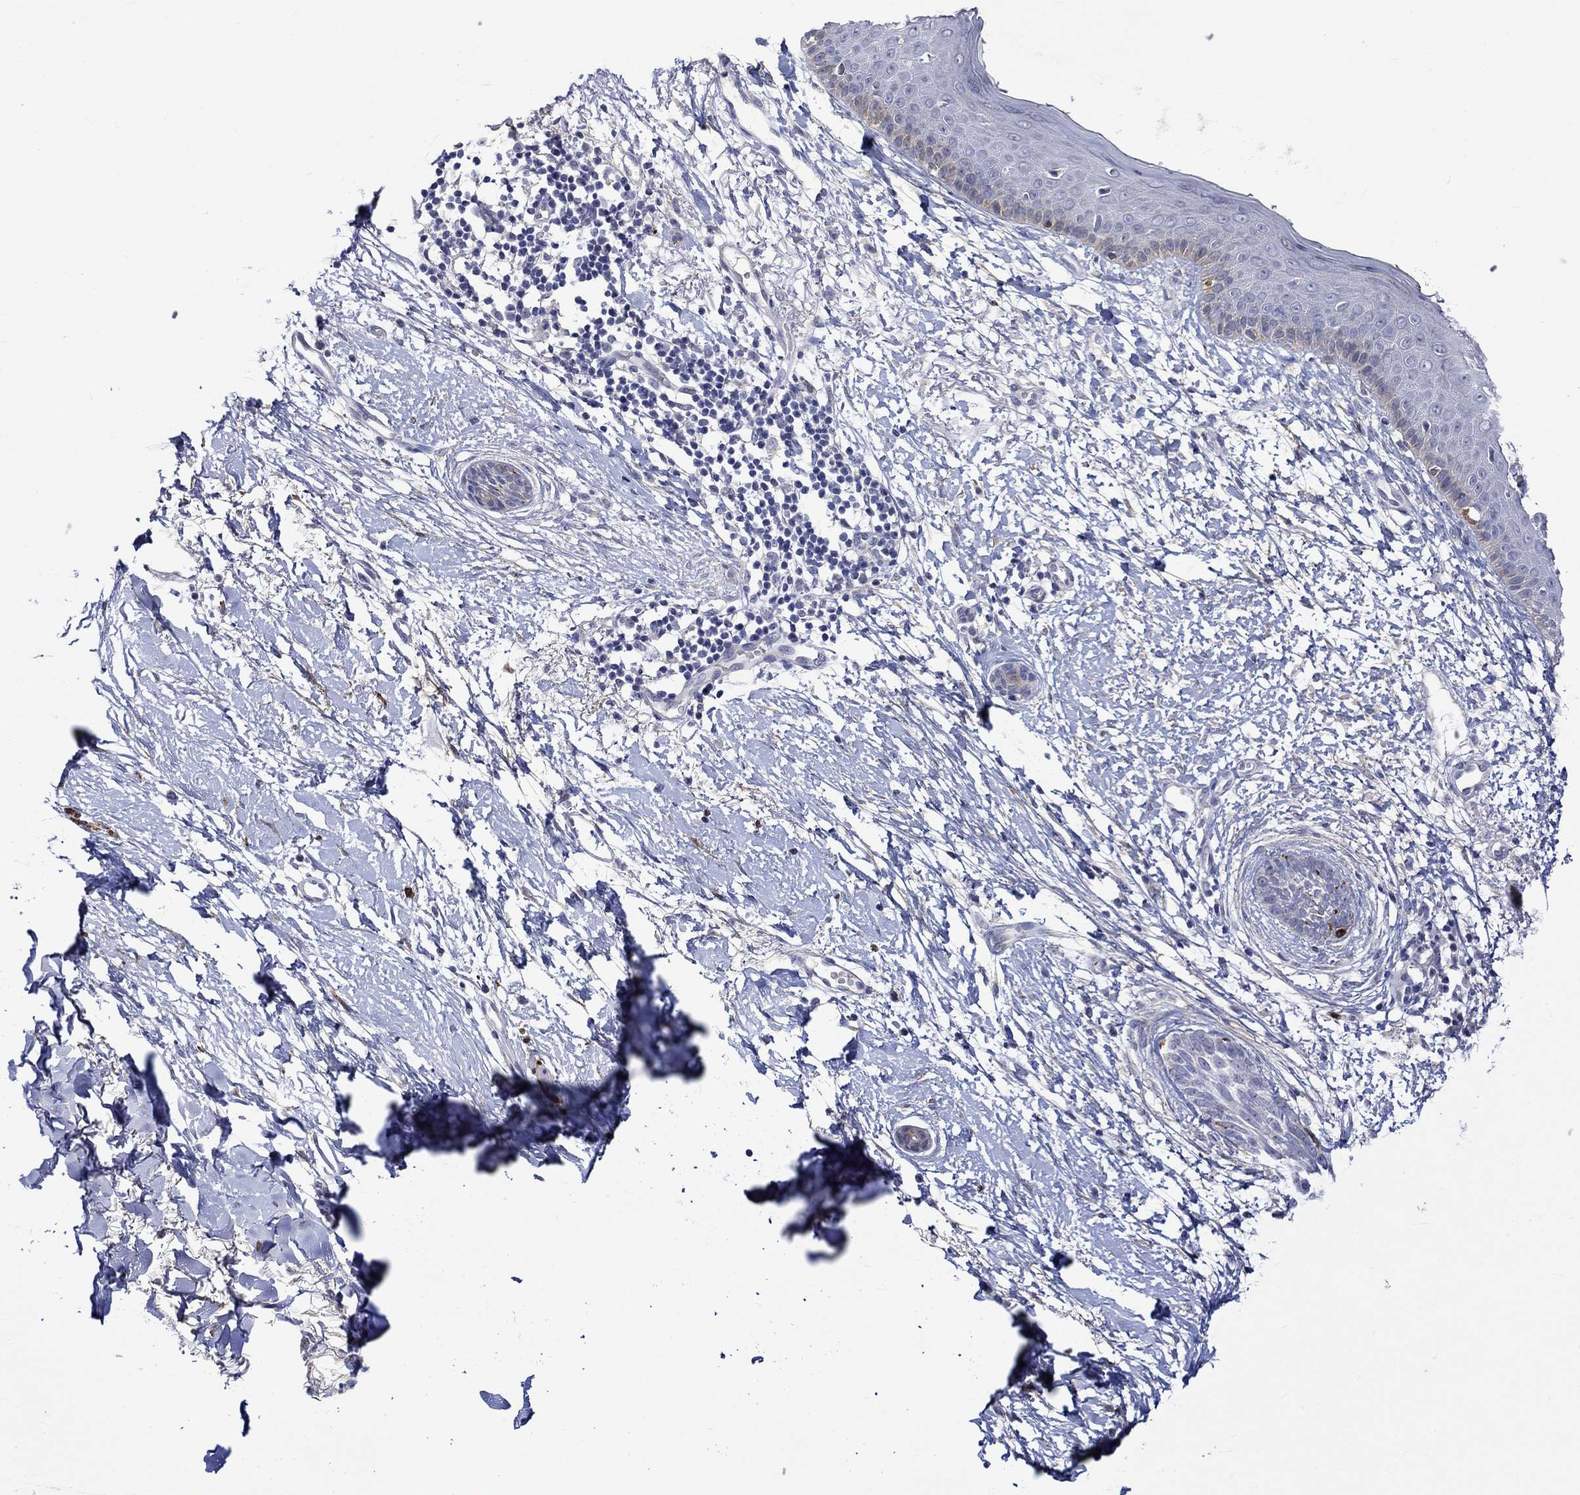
{"staining": {"intensity": "moderate", "quantity": "<25%", "location": "cytoplasmic/membranous"}, "tissue": "skin cancer", "cell_type": "Tumor cells", "image_type": "cancer", "snomed": [{"axis": "morphology", "description": "Normal tissue, NOS"}, {"axis": "morphology", "description": "Basal cell carcinoma"}, {"axis": "topography", "description": "Skin"}], "caption": "Moderate cytoplasmic/membranous staining is seen in about <25% of tumor cells in basal cell carcinoma (skin). The staining is performed using DAB brown chromogen to label protein expression. The nuclei are counter-stained blue using hematoxylin.", "gene": "CRYAB", "patient": {"sex": "male", "age": 84}}